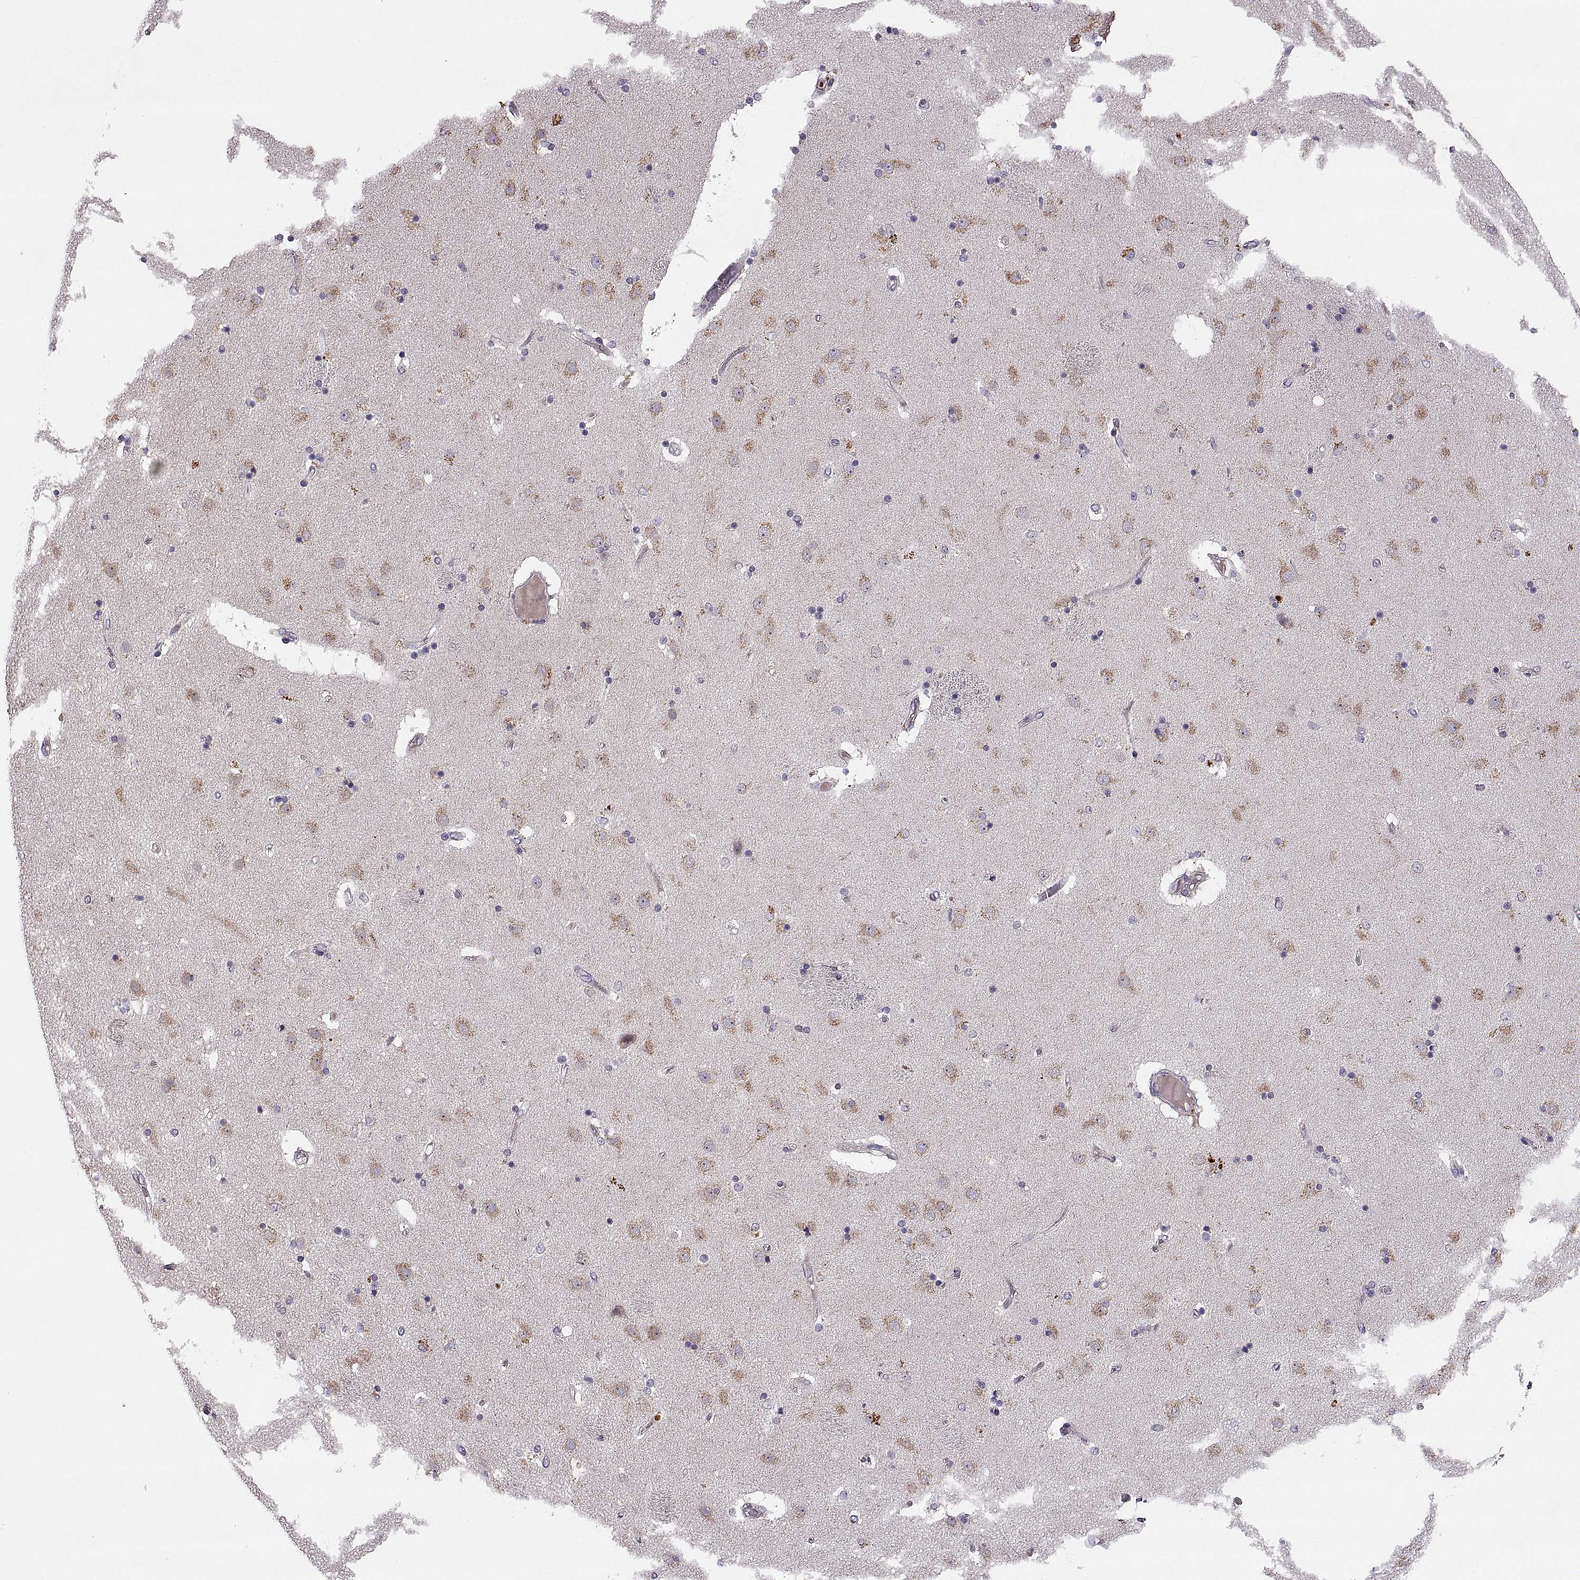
{"staining": {"intensity": "moderate", "quantity": "<25%", "location": "cytoplasmic/membranous"}, "tissue": "caudate", "cell_type": "Glial cells", "image_type": "normal", "snomed": [{"axis": "morphology", "description": "Normal tissue, NOS"}, {"axis": "topography", "description": "Lateral ventricle wall"}], "caption": "Moderate cytoplasmic/membranous protein expression is seen in approximately <25% of glial cells in caudate.", "gene": "ADH6", "patient": {"sex": "female", "age": 71}}